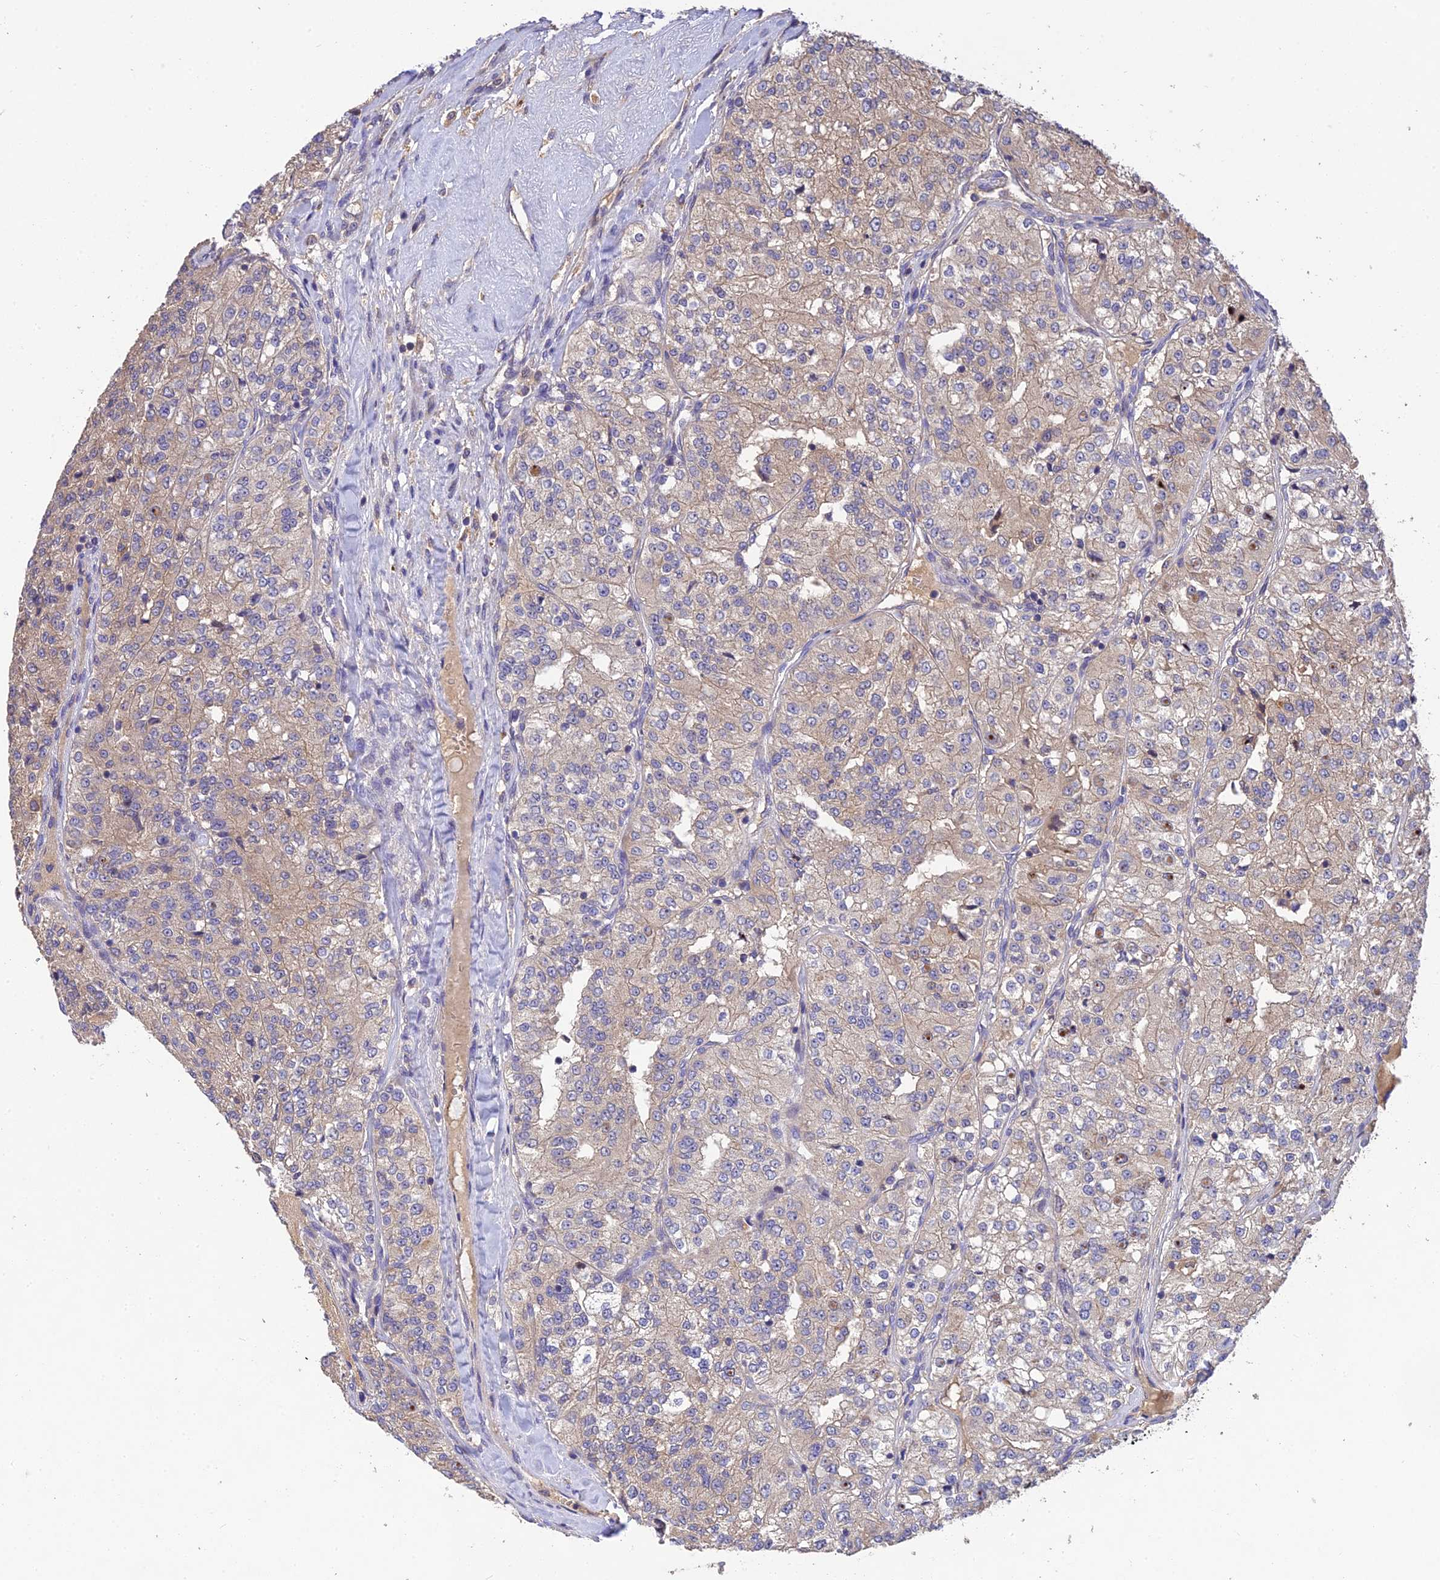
{"staining": {"intensity": "weak", "quantity": "25%-75%", "location": "cytoplasmic/membranous"}, "tissue": "renal cancer", "cell_type": "Tumor cells", "image_type": "cancer", "snomed": [{"axis": "morphology", "description": "Adenocarcinoma, NOS"}, {"axis": "topography", "description": "Kidney"}], "caption": "Protein expression analysis of human renal adenocarcinoma reveals weak cytoplasmic/membranous staining in approximately 25%-75% of tumor cells.", "gene": "DENND5B", "patient": {"sex": "female", "age": 63}}